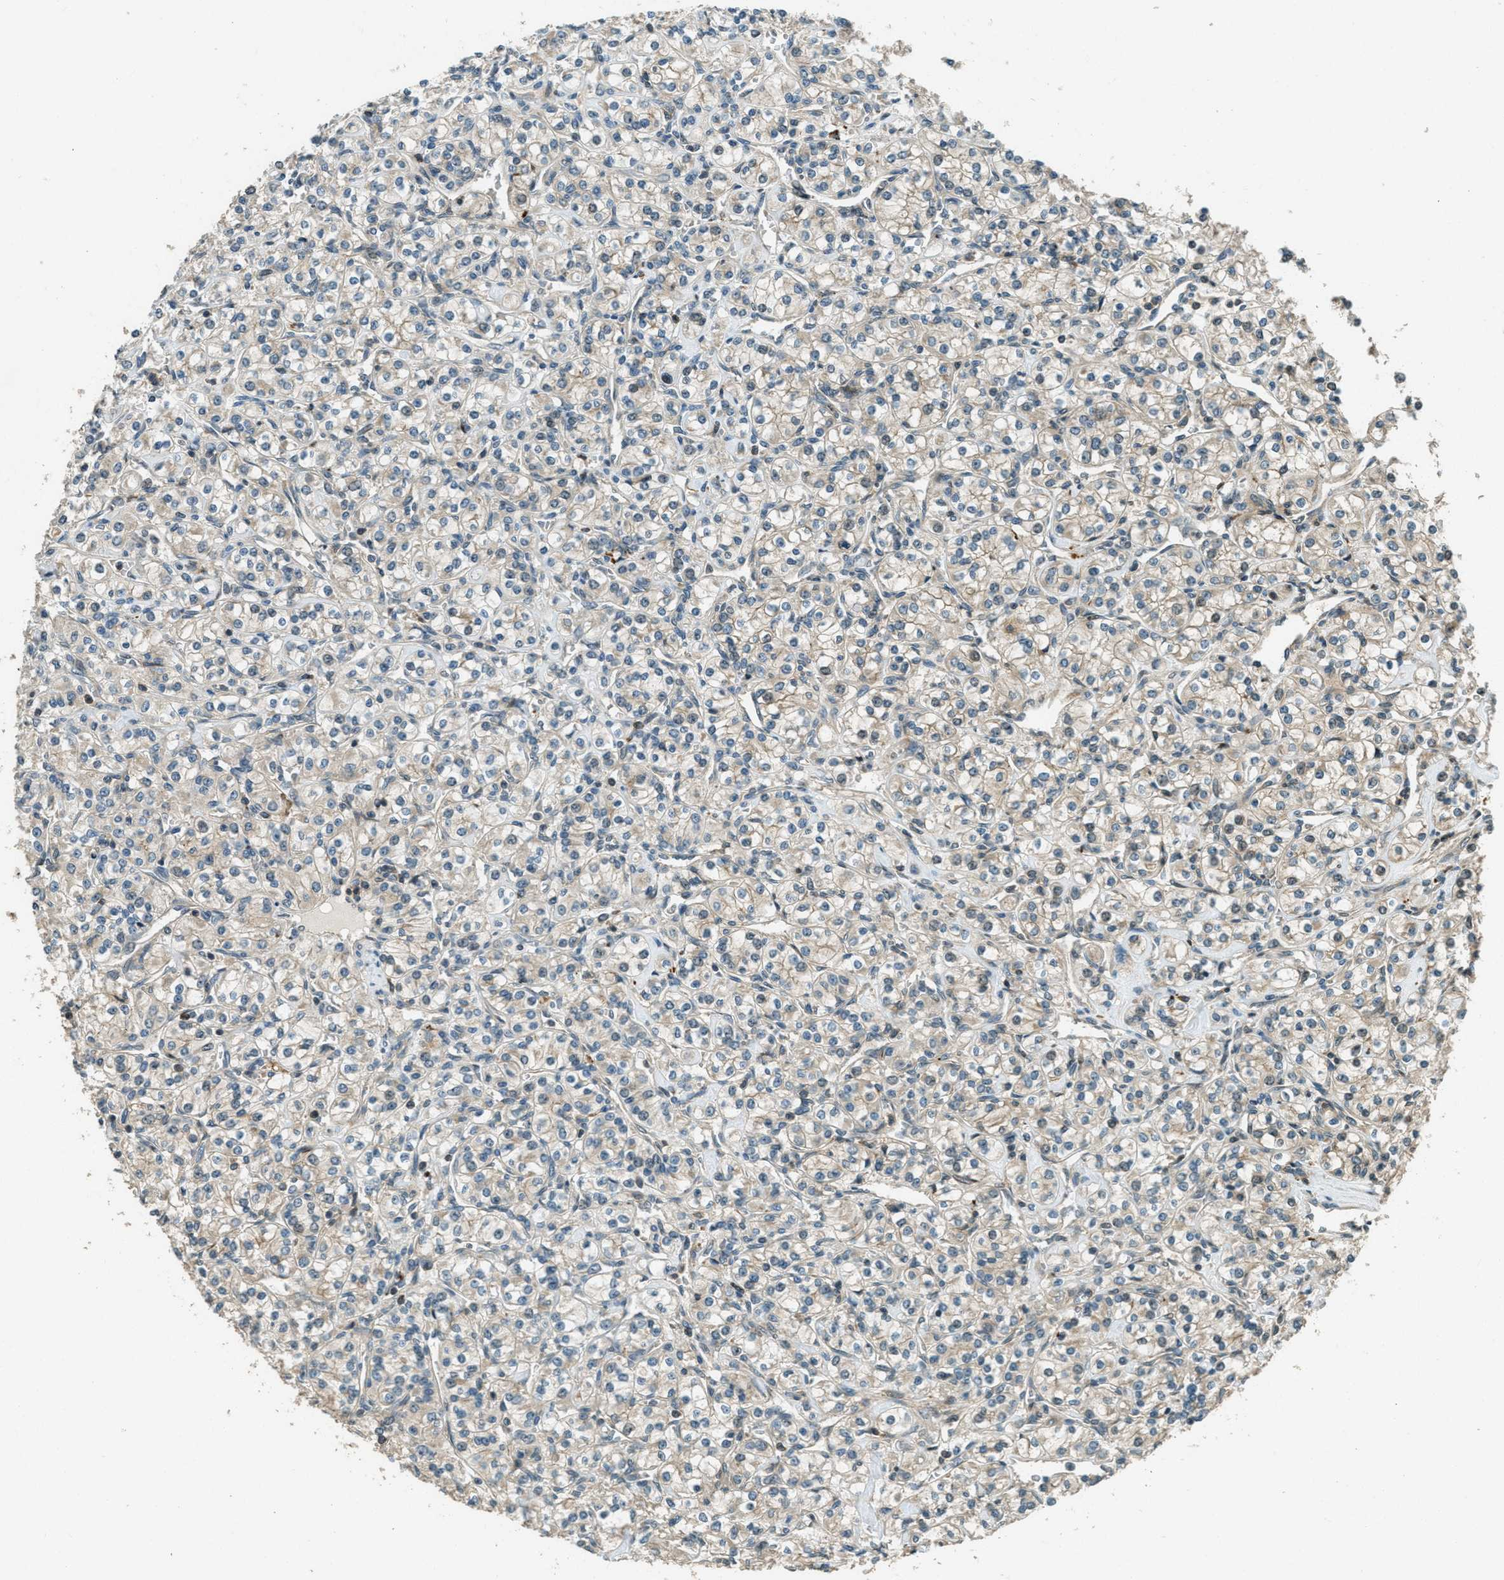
{"staining": {"intensity": "weak", "quantity": "25%-75%", "location": "cytoplasmic/membranous"}, "tissue": "renal cancer", "cell_type": "Tumor cells", "image_type": "cancer", "snomed": [{"axis": "morphology", "description": "Adenocarcinoma, NOS"}, {"axis": "topography", "description": "Kidney"}], "caption": "Tumor cells demonstrate low levels of weak cytoplasmic/membranous positivity in about 25%-75% of cells in renal adenocarcinoma. (Brightfield microscopy of DAB IHC at high magnification).", "gene": "PTPN23", "patient": {"sex": "male", "age": 77}}